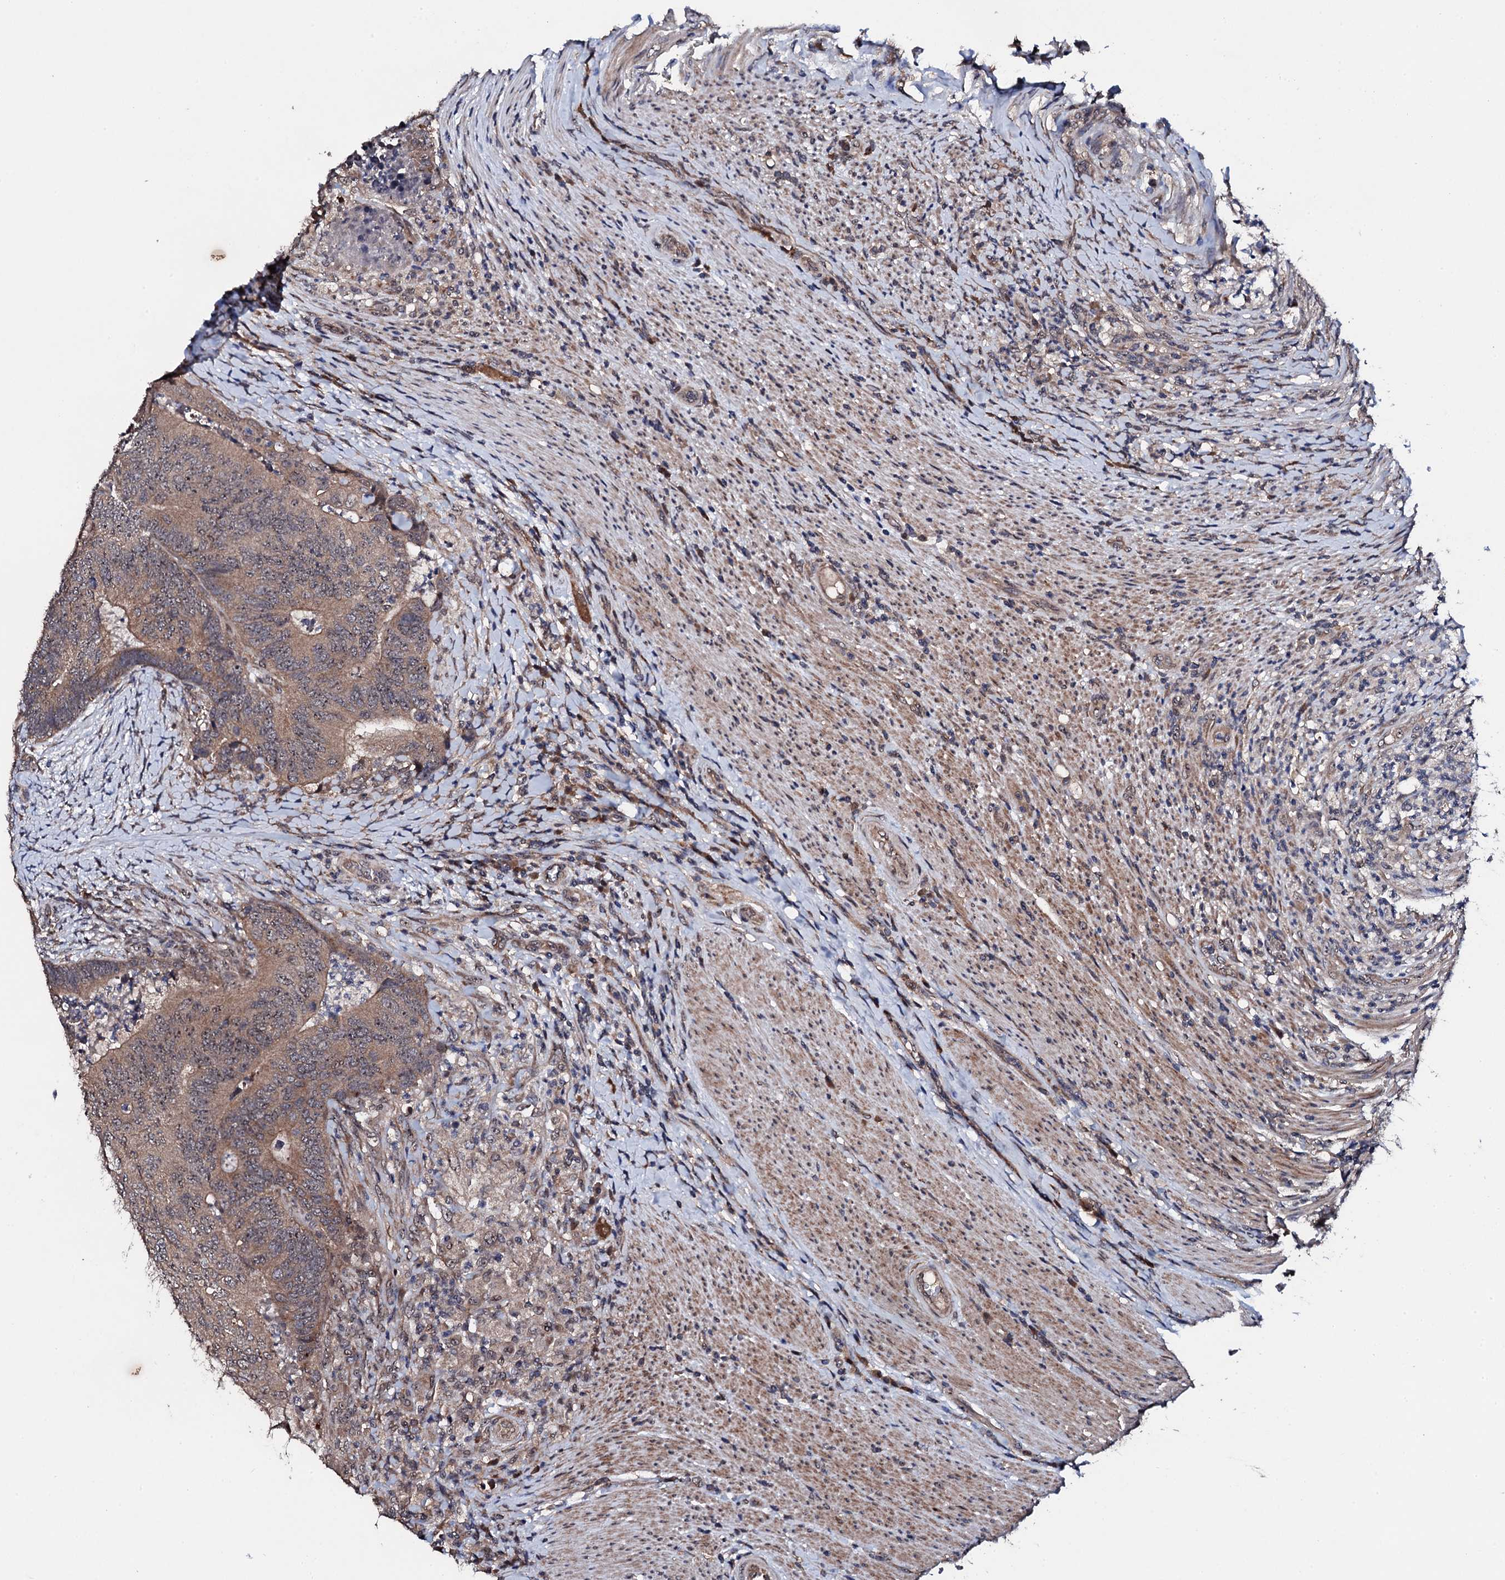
{"staining": {"intensity": "moderate", "quantity": ">75%", "location": "cytoplasmic/membranous"}, "tissue": "colorectal cancer", "cell_type": "Tumor cells", "image_type": "cancer", "snomed": [{"axis": "morphology", "description": "Adenocarcinoma, NOS"}, {"axis": "topography", "description": "Colon"}], "caption": "Colorectal adenocarcinoma stained with immunohistochemistry (IHC) demonstrates moderate cytoplasmic/membranous staining in approximately >75% of tumor cells.", "gene": "IP6K1", "patient": {"sex": "female", "age": 67}}